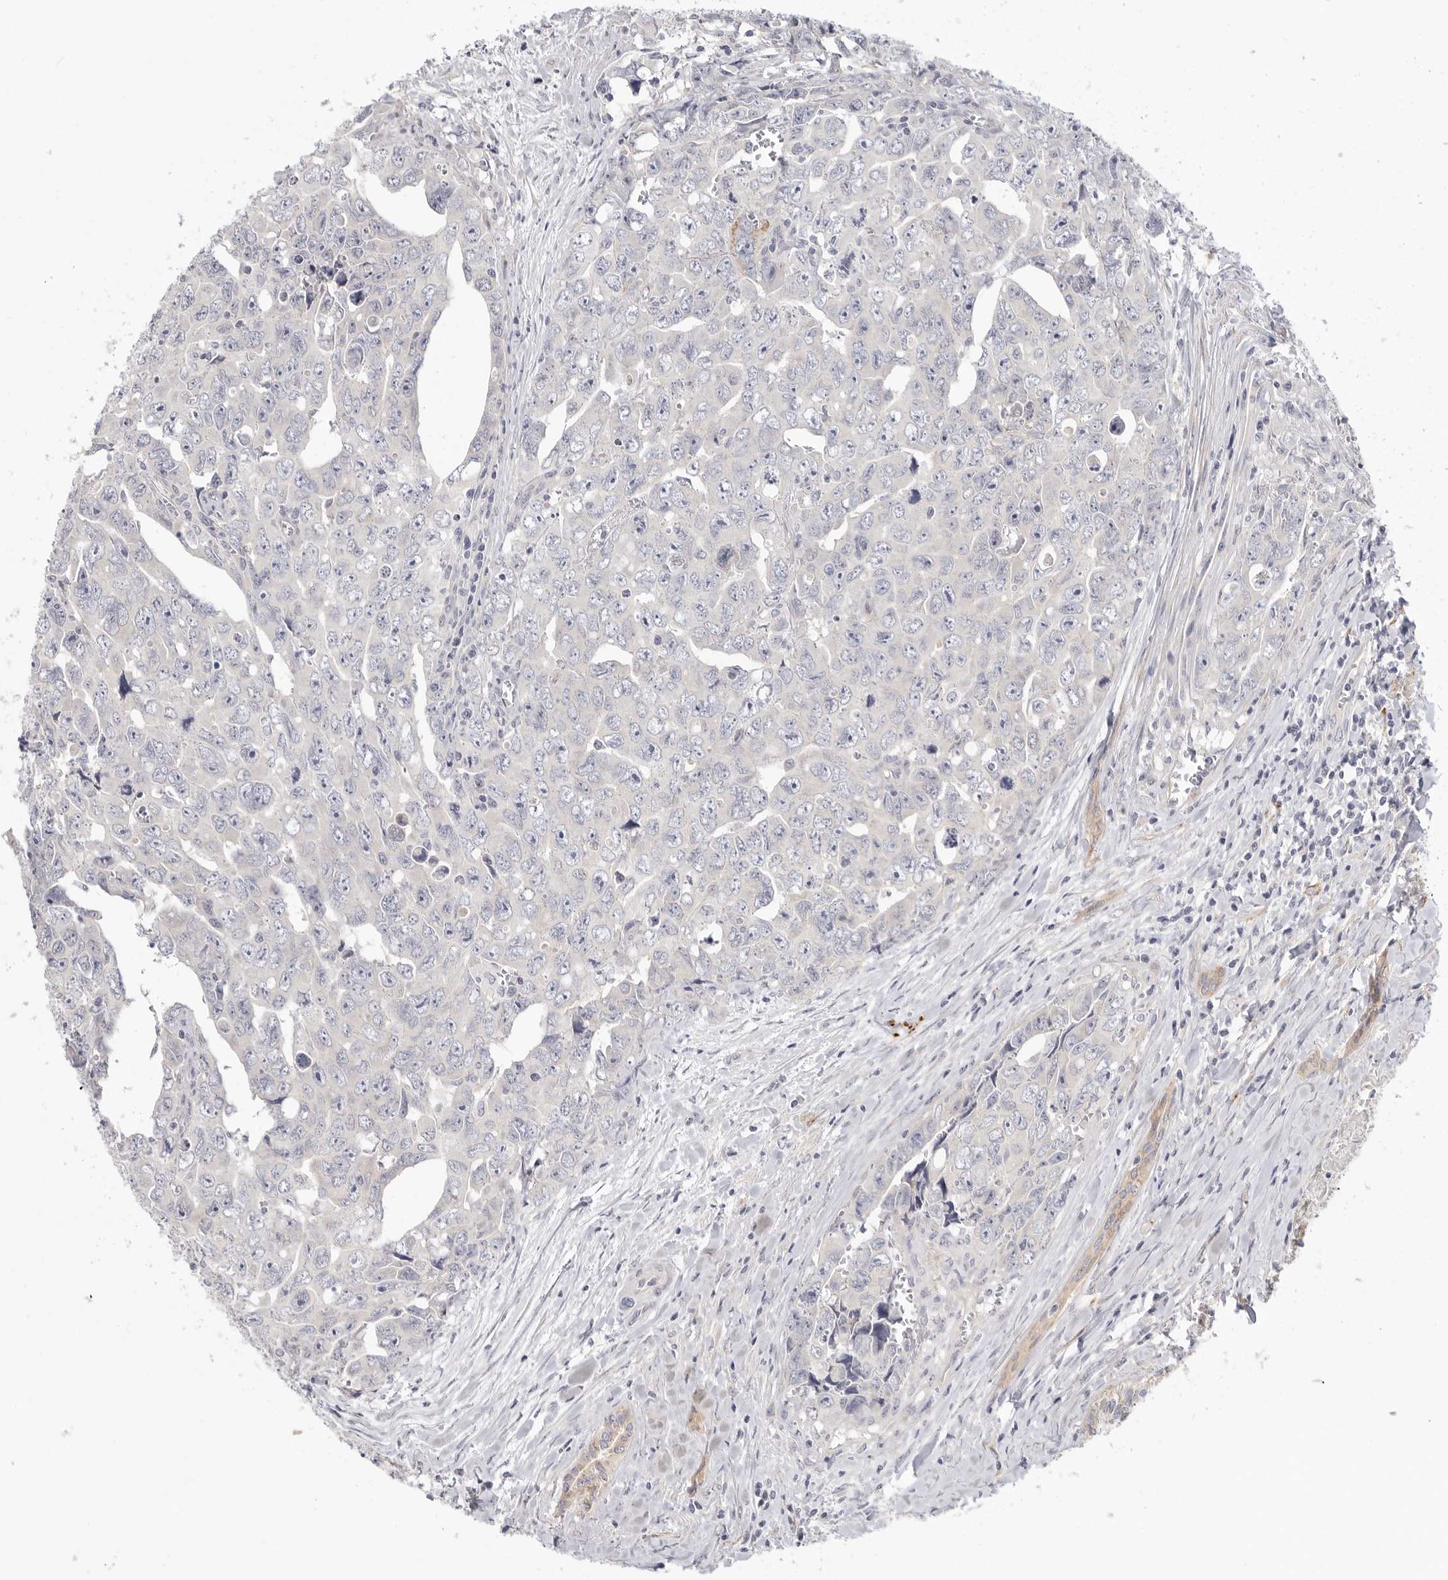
{"staining": {"intensity": "negative", "quantity": "none", "location": "none"}, "tissue": "testis cancer", "cell_type": "Tumor cells", "image_type": "cancer", "snomed": [{"axis": "morphology", "description": "Carcinoma, Embryonal, NOS"}, {"axis": "topography", "description": "Testis"}], "caption": "Testis cancer (embryonal carcinoma) stained for a protein using immunohistochemistry (IHC) reveals no positivity tumor cells.", "gene": "ELP3", "patient": {"sex": "male", "age": 28}}